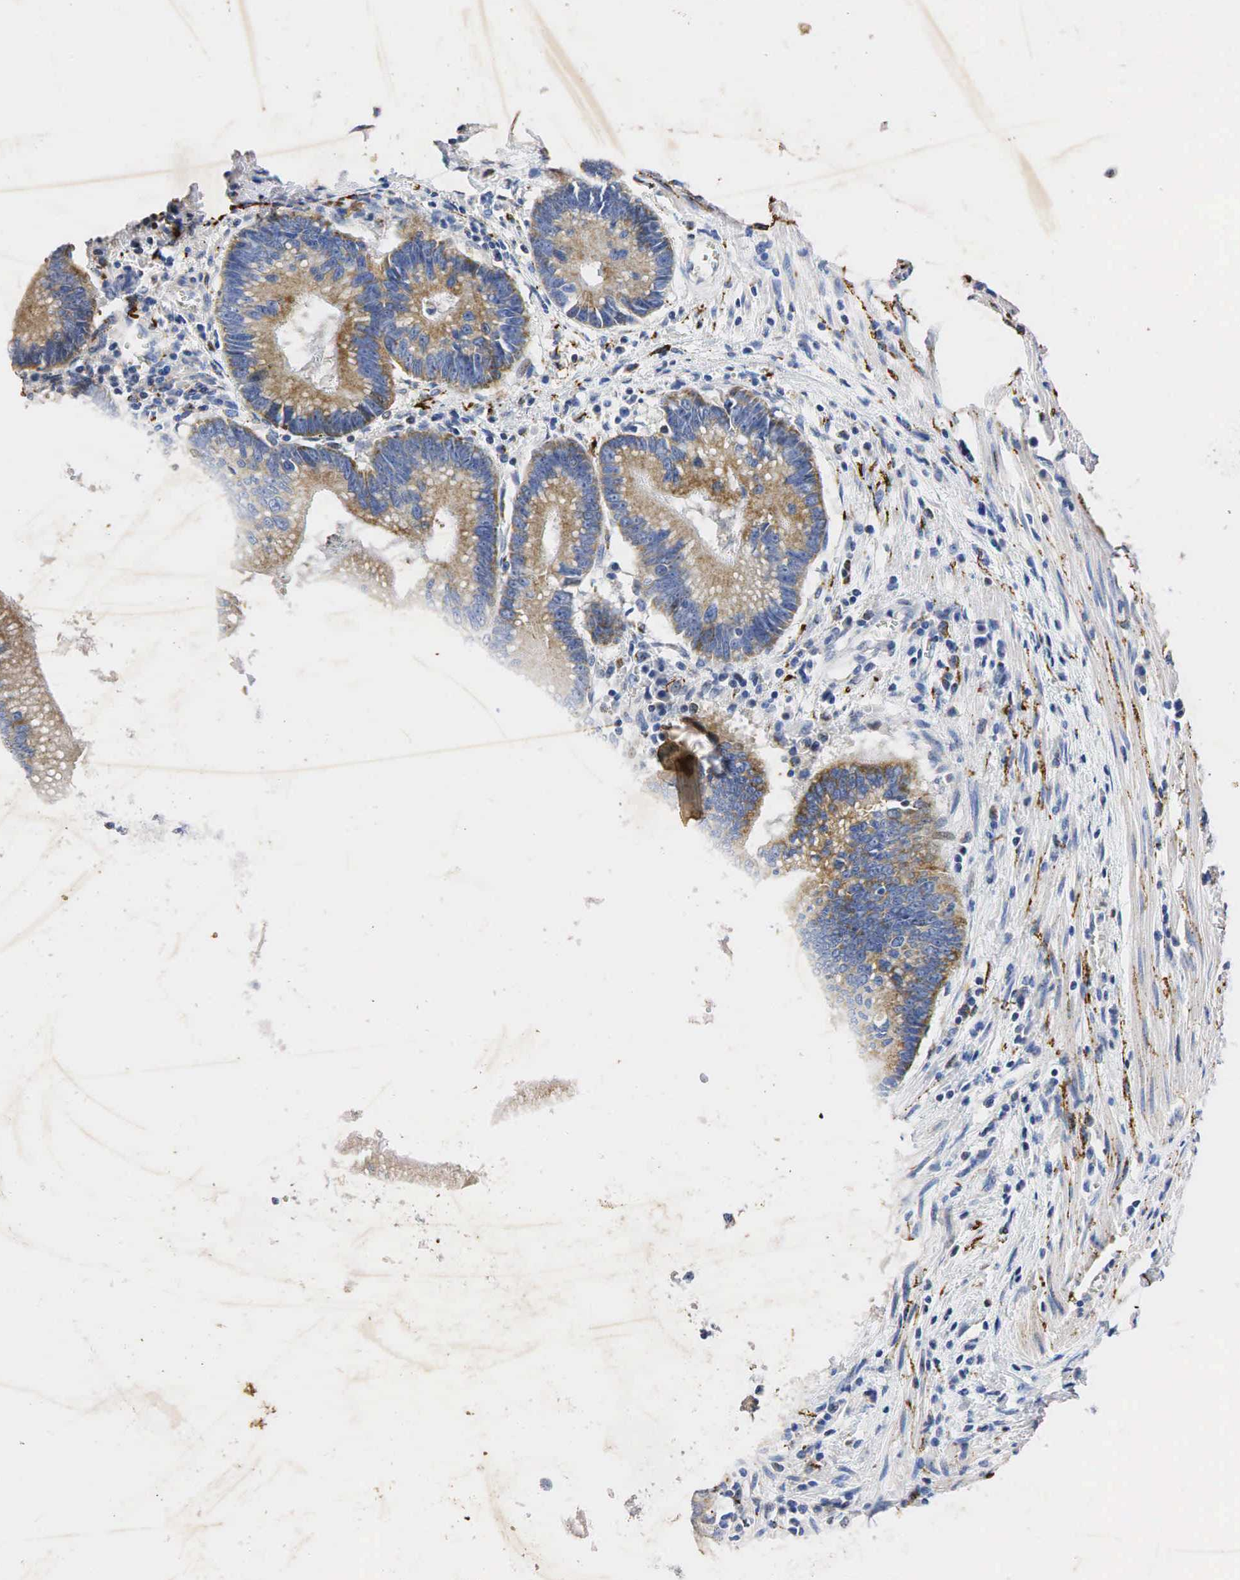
{"staining": {"intensity": "moderate", "quantity": ">75%", "location": "cytoplasmic/membranous"}, "tissue": "colorectal cancer", "cell_type": "Tumor cells", "image_type": "cancer", "snomed": [{"axis": "morphology", "description": "Adenocarcinoma, NOS"}, {"axis": "topography", "description": "Rectum"}], "caption": "Tumor cells exhibit medium levels of moderate cytoplasmic/membranous staining in about >75% of cells in human colorectal cancer (adenocarcinoma).", "gene": "SYP", "patient": {"sex": "female", "age": 81}}